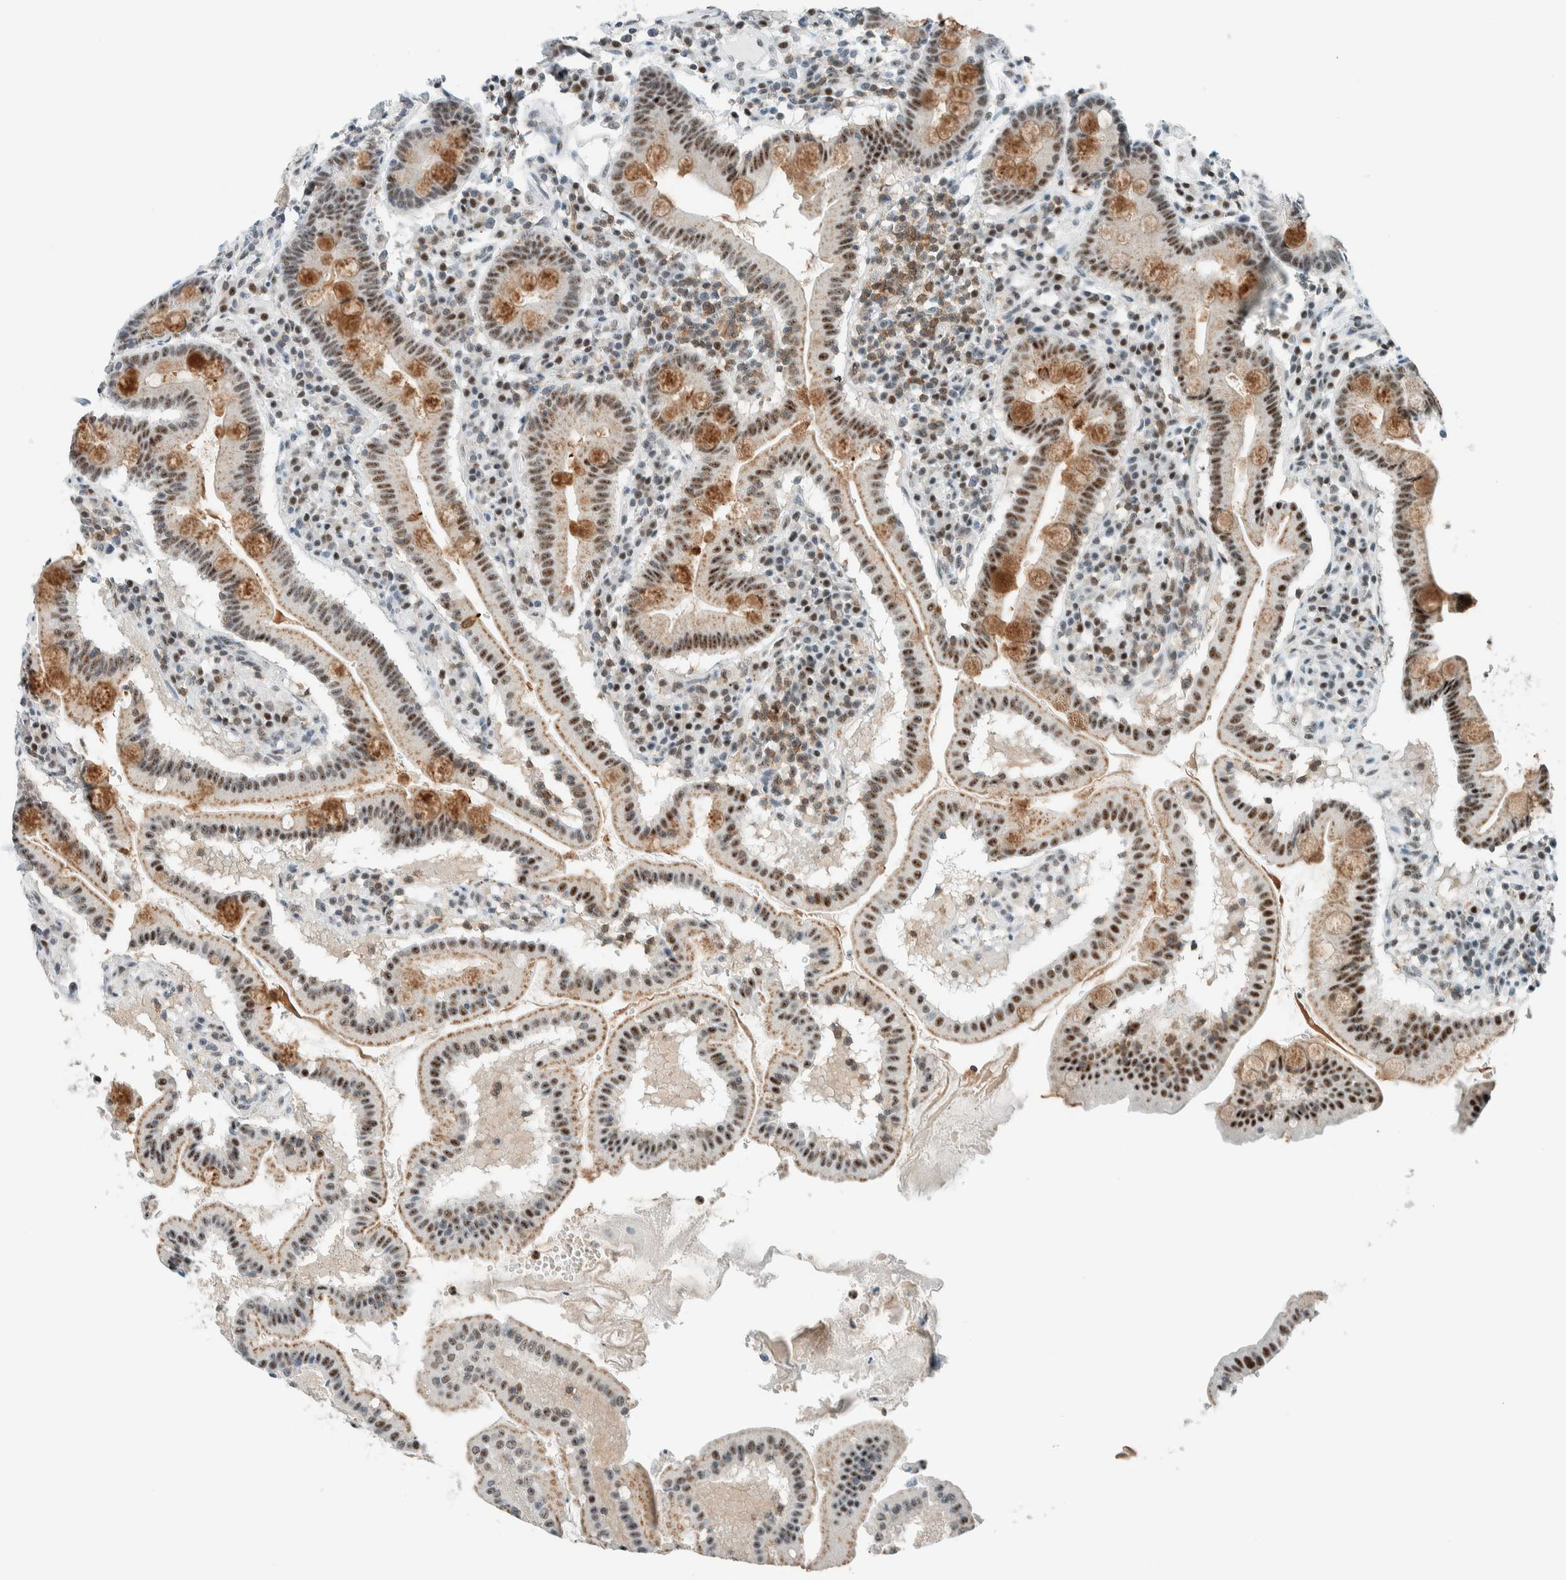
{"staining": {"intensity": "moderate", "quantity": ">75%", "location": "cytoplasmic/membranous,nuclear"}, "tissue": "duodenum", "cell_type": "Glandular cells", "image_type": "normal", "snomed": [{"axis": "morphology", "description": "Normal tissue, NOS"}, {"axis": "topography", "description": "Duodenum"}], "caption": "Moderate cytoplasmic/membranous,nuclear staining for a protein is appreciated in approximately >75% of glandular cells of benign duodenum using immunohistochemistry (IHC).", "gene": "CYSRT1", "patient": {"sex": "male", "age": 50}}